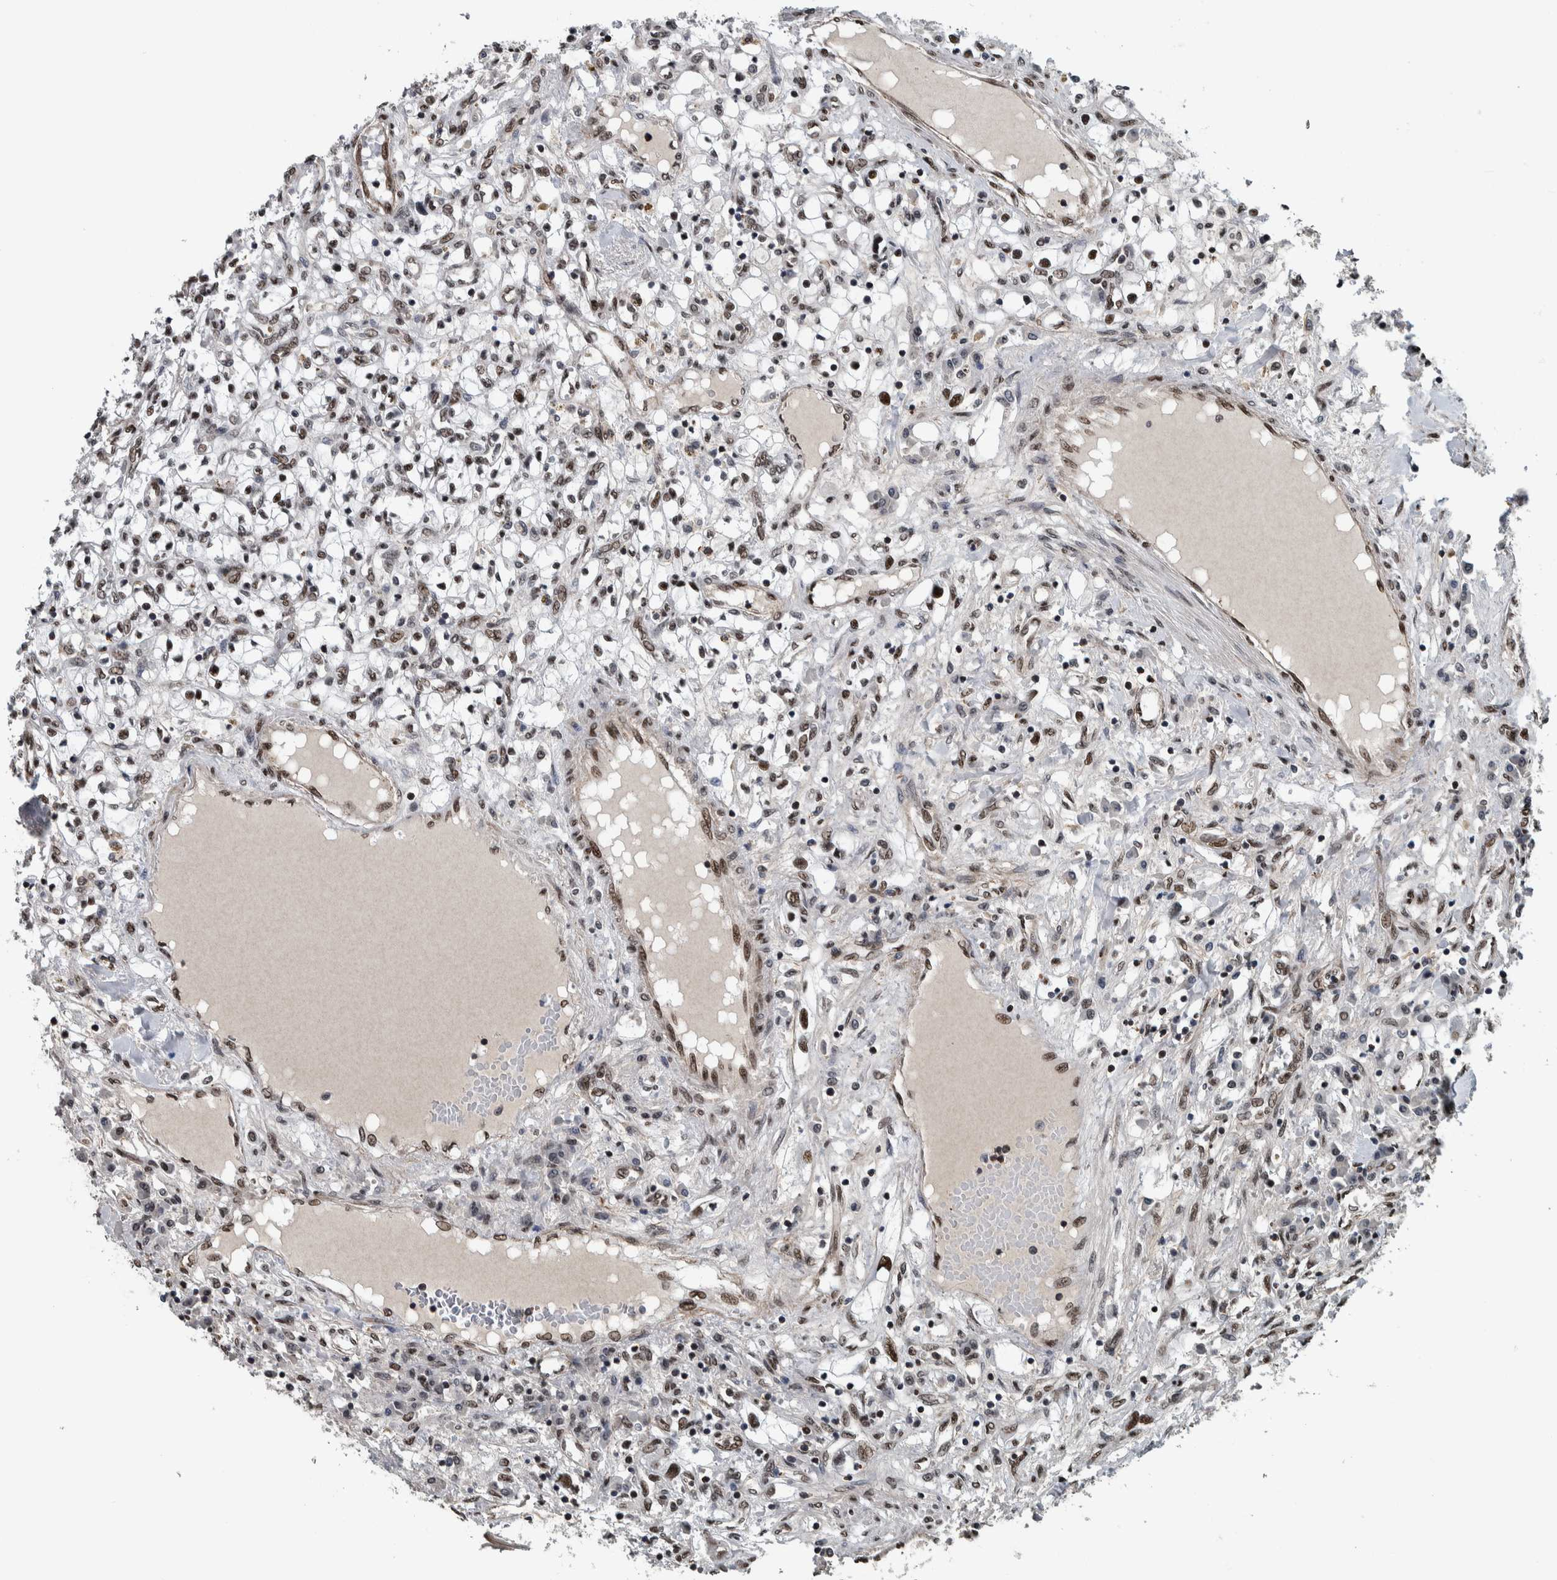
{"staining": {"intensity": "strong", "quantity": ">75%", "location": "nuclear"}, "tissue": "renal cancer", "cell_type": "Tumor cells", "image_type": "cancer", "snomed": [{"axis": "morphology", "description": "Adenocarcinoma, NOS"}, {"axis": "topography", "description": "Kidney"}], "caption": "Strong nuclear staining for a protein is appreciated in about >75% of tumor cells of adenocarcinoma (renal) using immunohistochemistry (IHC).", "gene": "FAM135B", "patient": {"sex": "male", "age": 68}}